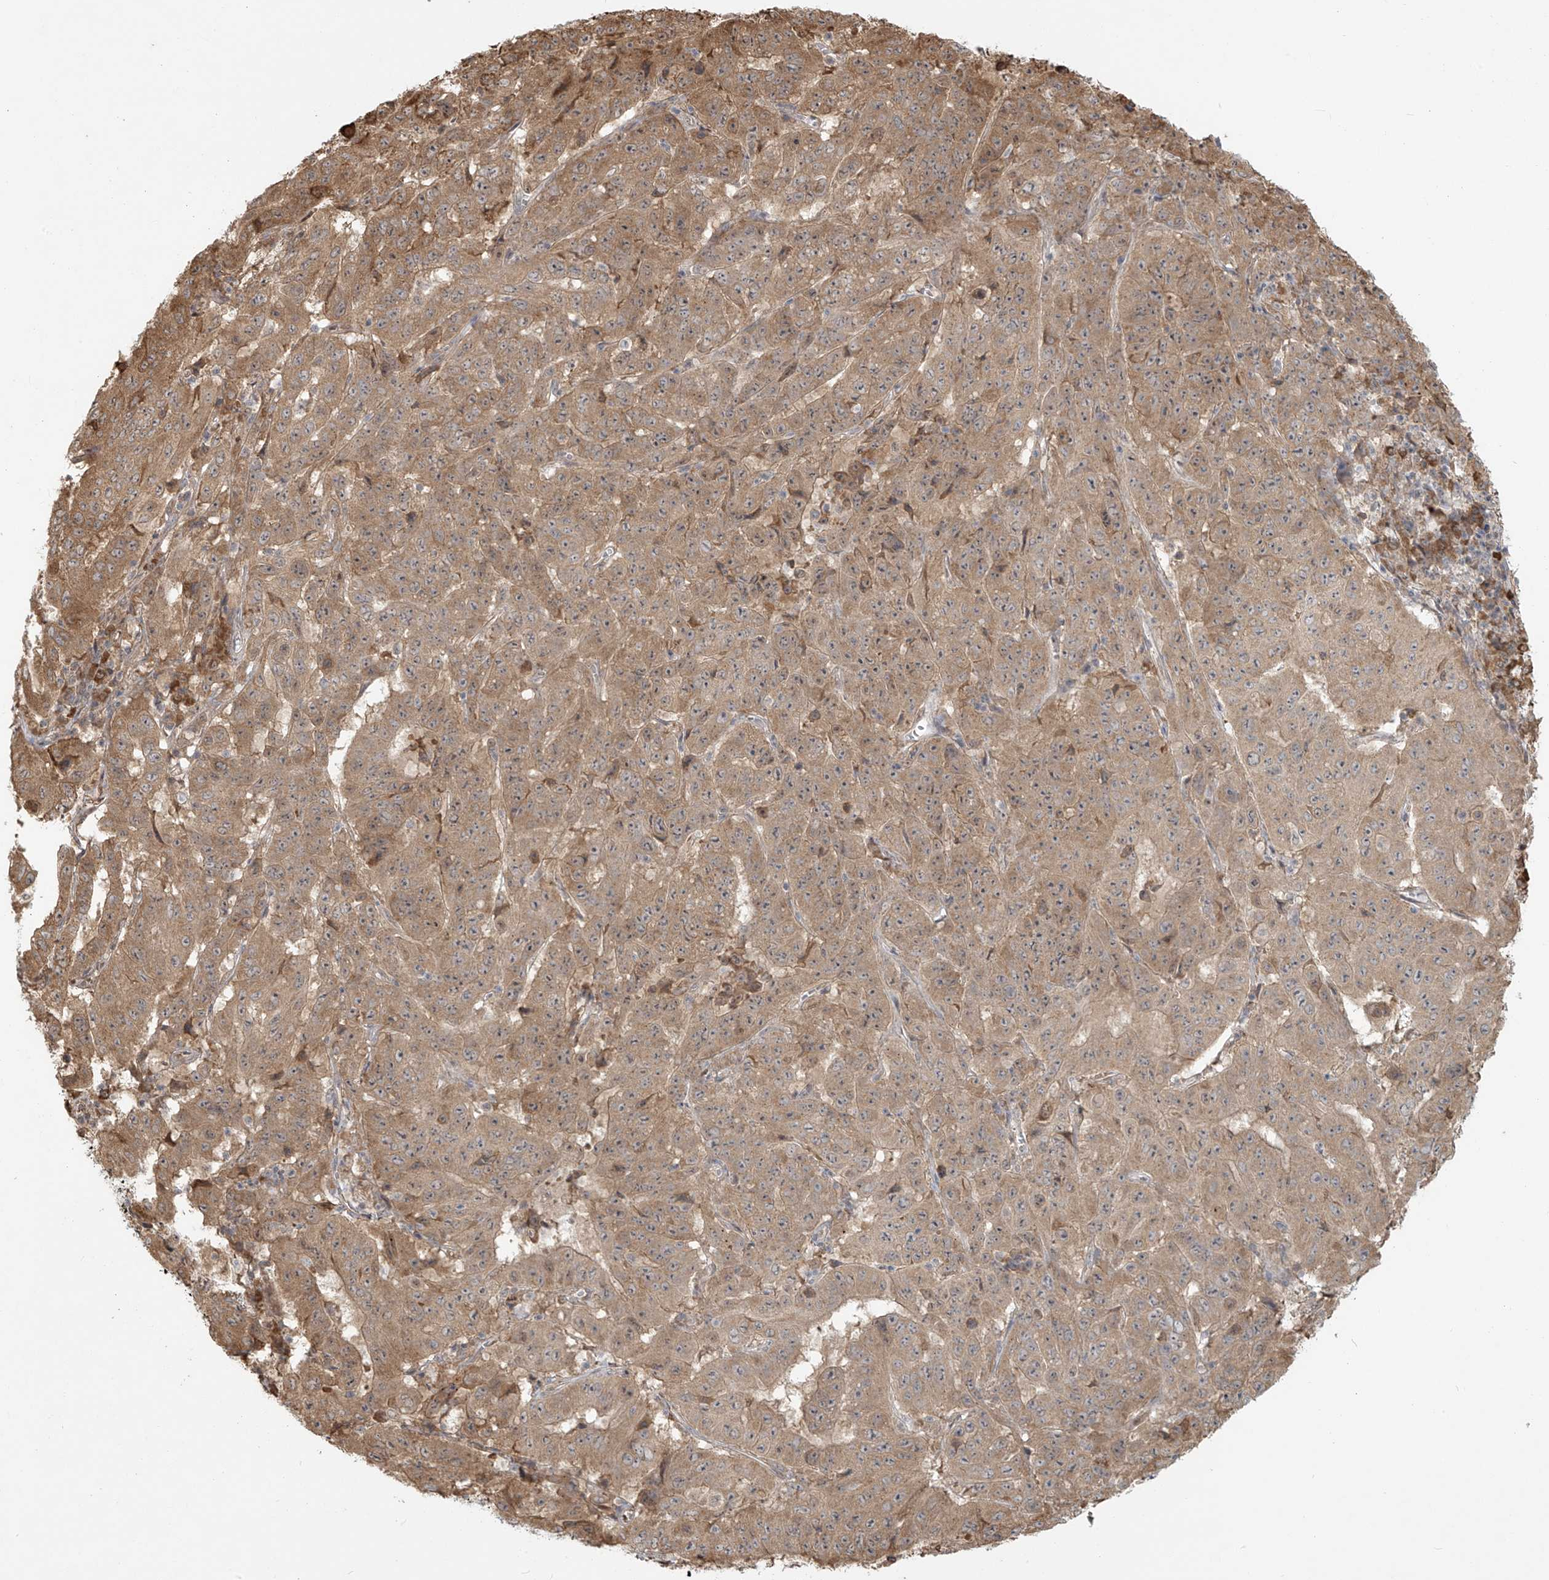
{"staining": {"intensity": "moderate", "quantity": ">75%", "location": "cytoplasmic/membranous"}, "tissue": "pancreatic cancer", "cell_type": "Tumor cells", "image_type": "cancer", "snomed": [{"axis": "morphology", "description": "Adenocarcinoma, NOS"}, {"axis": "topography", "description": "Pancreas"}], "caption": "The immunohistochemical stain highlights moderate cytoplasmic/membranous positivity in tumor cells of adenocarcinoma (pancreatic) tissue.", "gene": "PLEKHM3", "patient": {"sex": "male", "age": 63}}